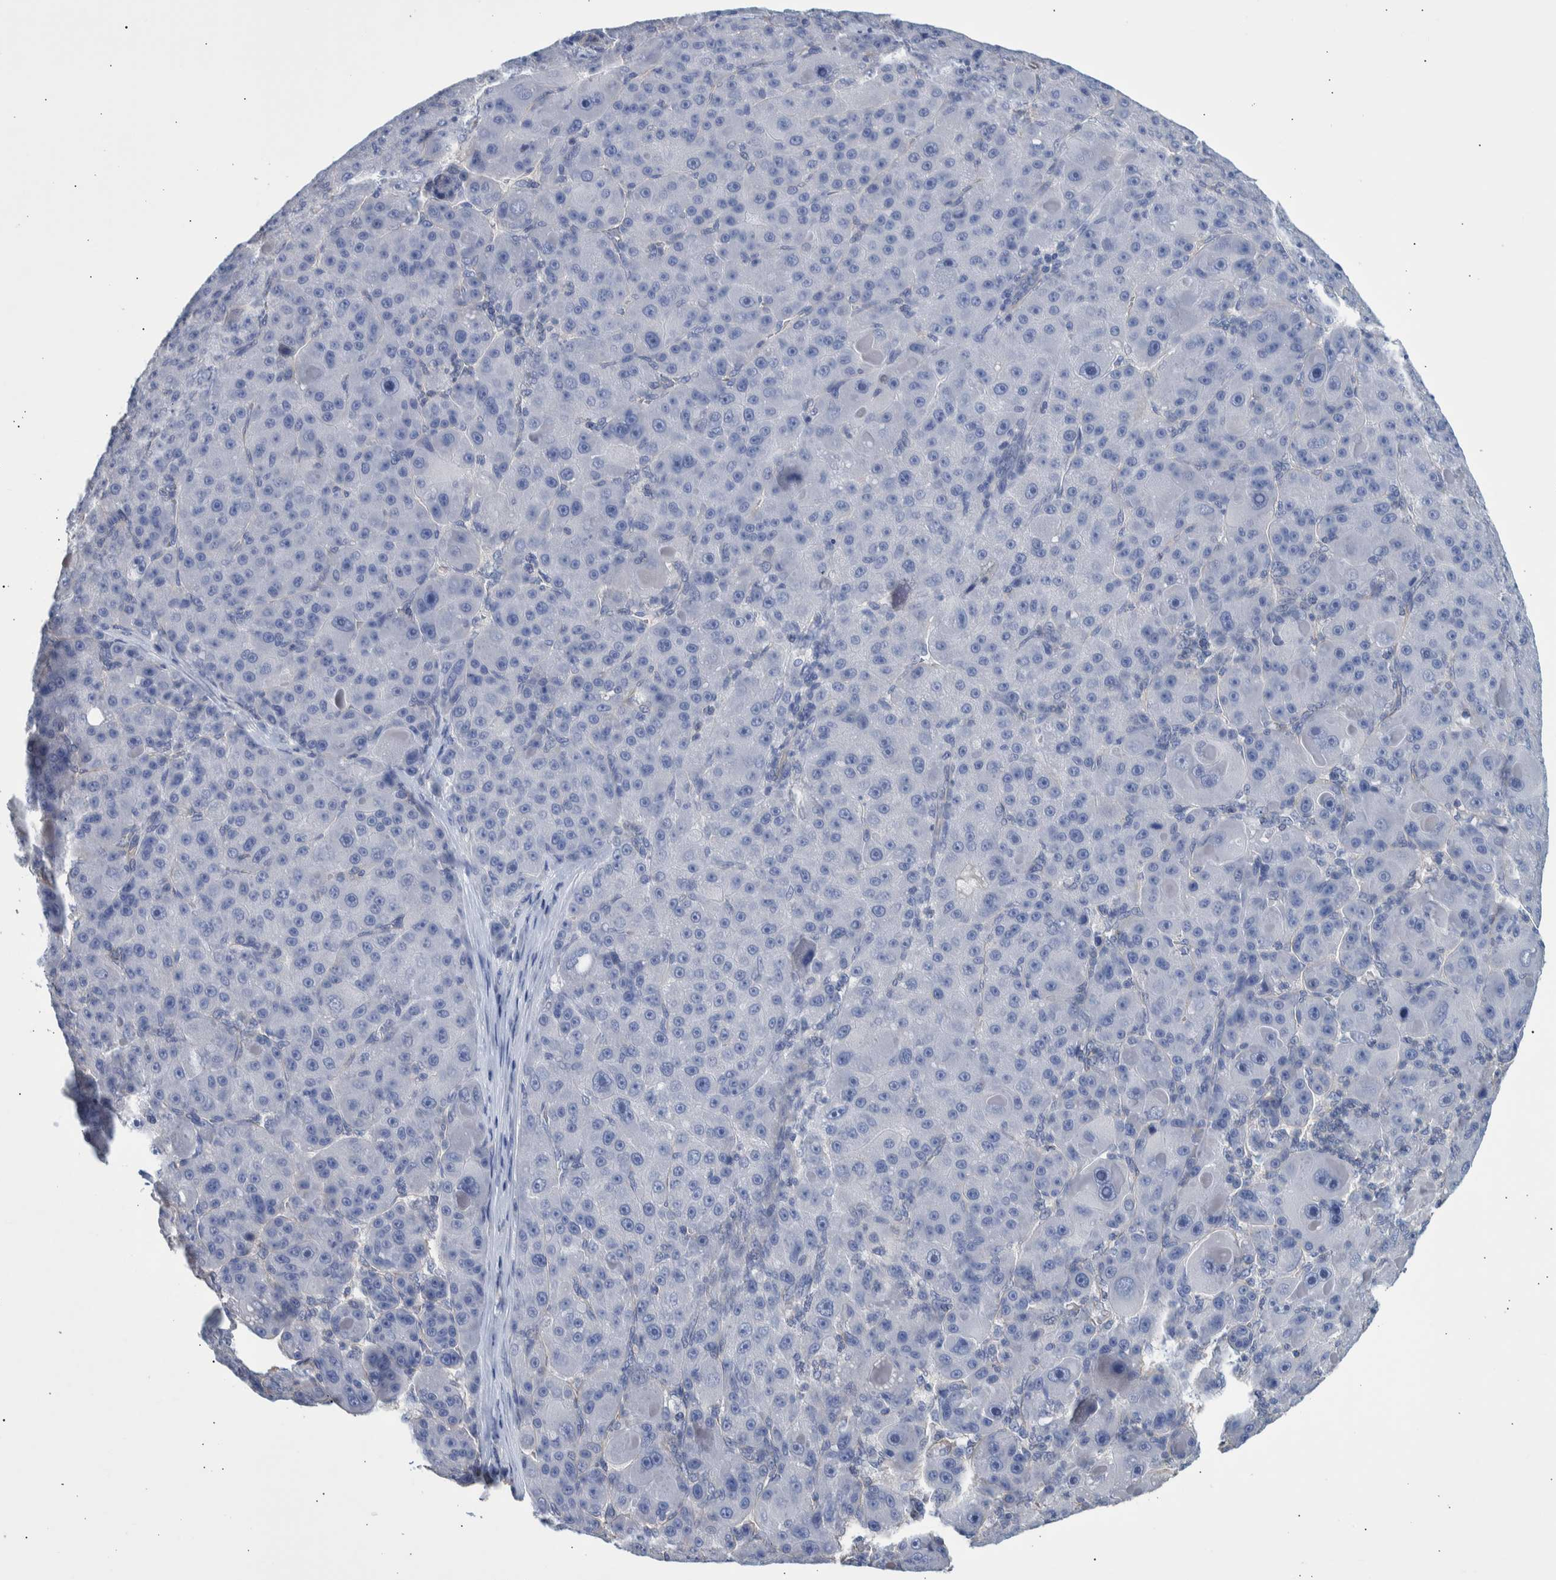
{"staining": {"intensity": "negative", "quantity": "none", "location": "none"}, "tissue": "liver cancer", "cell_type": "Tumor cells", "image_type": "cancer", "snomed": [{"axis": "morphology", "description": "Carcinoma, Hepatocellular, NOS"}, {"axis": "topography", "description": "Liver"}], "caption": "There is no significant expression in tumor cells of liver cancer.", "gene": "PPP3CC", "patient": {"sex": "male", "age": 76}}